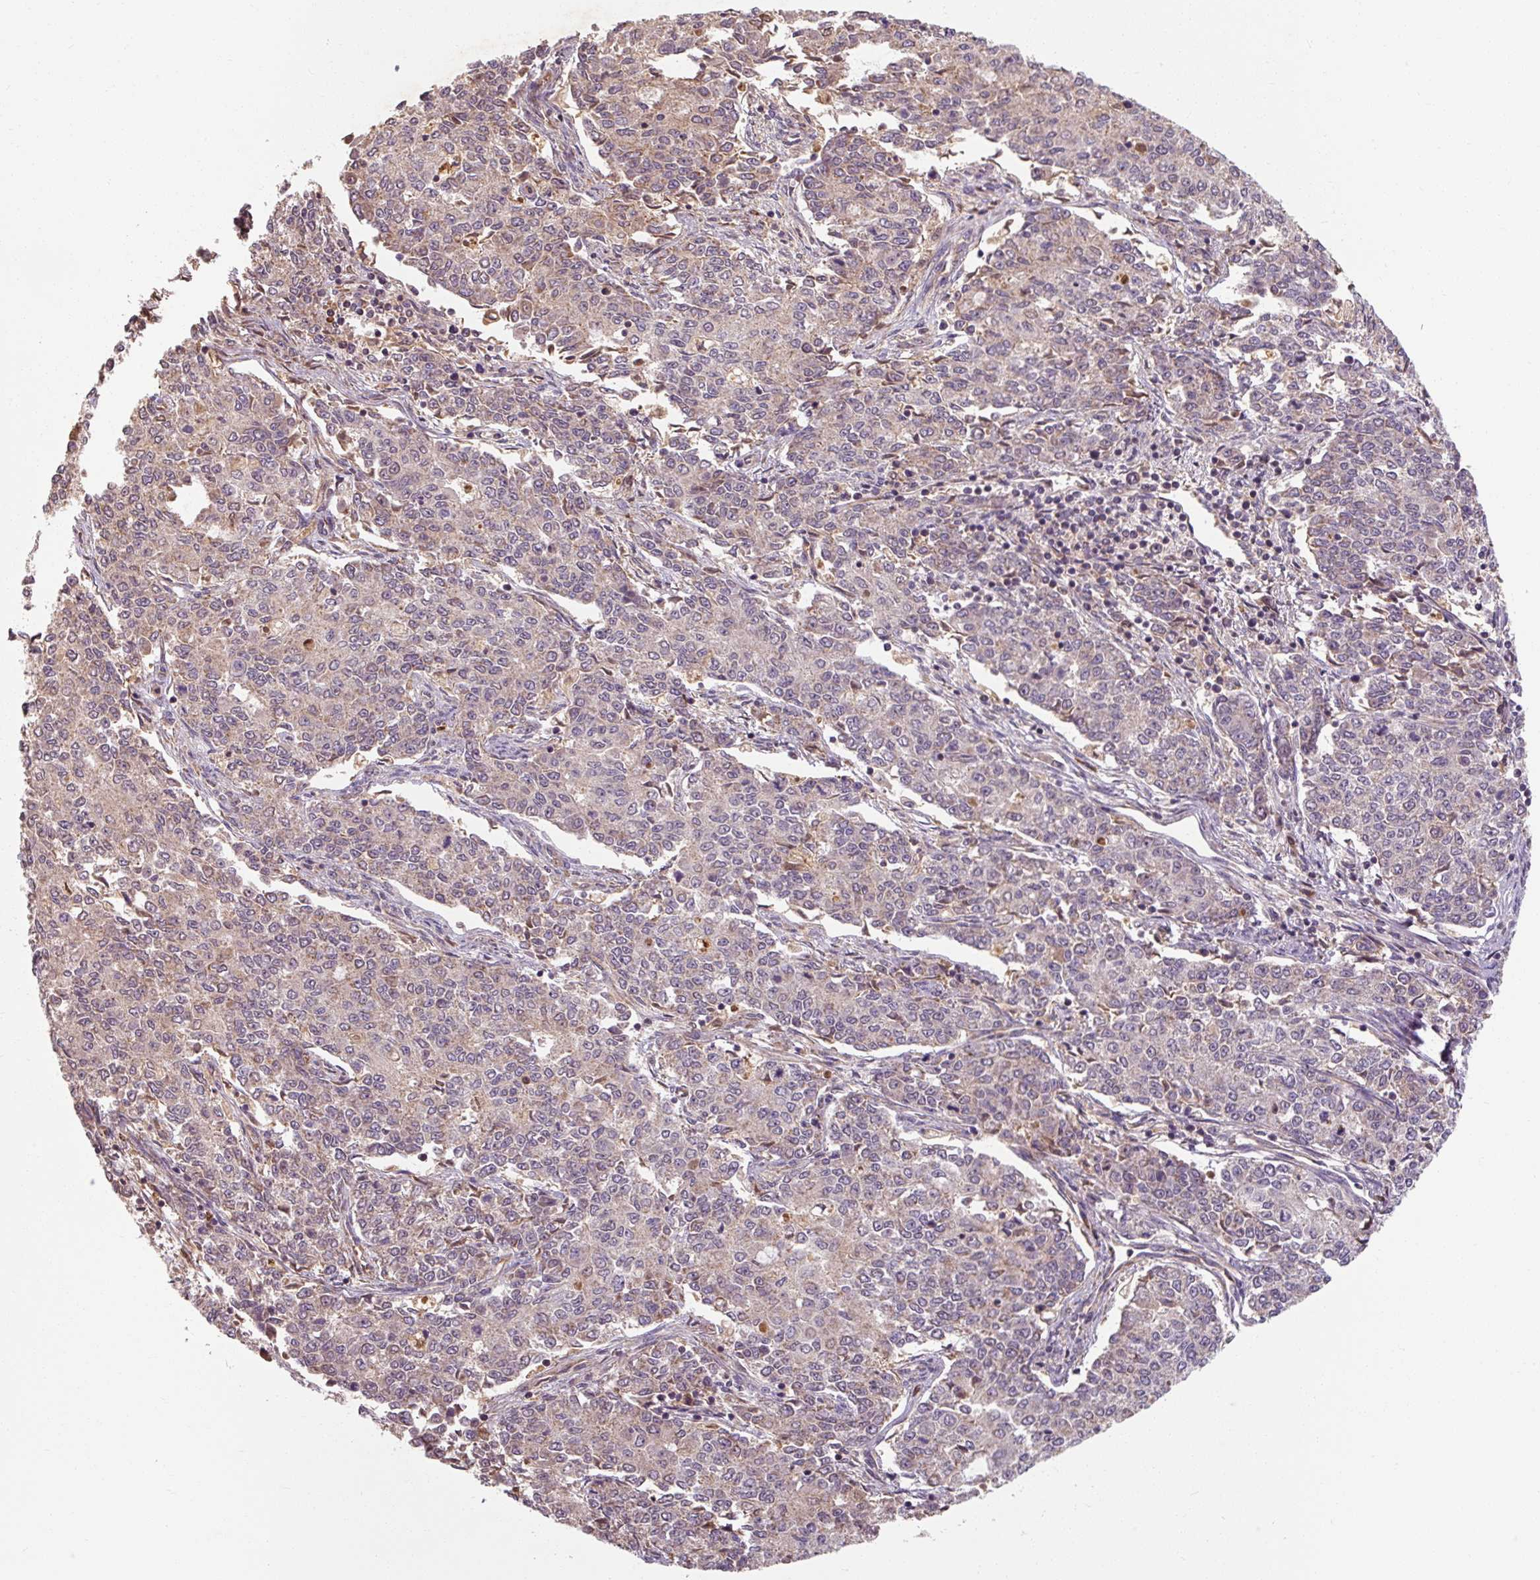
{"staining": {"intensity": "negative", "quantity": "none", "location": "none"}, "tissue": "endometrial cancer", "cell_type": "Tumor cells", "image_type": "cancer", "snomed": [{"axis": "morphology", "description": "Adenocarcinoma, NOS"}, {"axis": "topography", "description": "Endometrium"}], "caption": "An immunohistochemistry histopathology image of endometrial adenocarcinoma is shown. There is no staining in tumor cells of endometrial adenocarcinoma.", "gene": "TSEN54", "patient": {"sex": "female", "age": 50}}